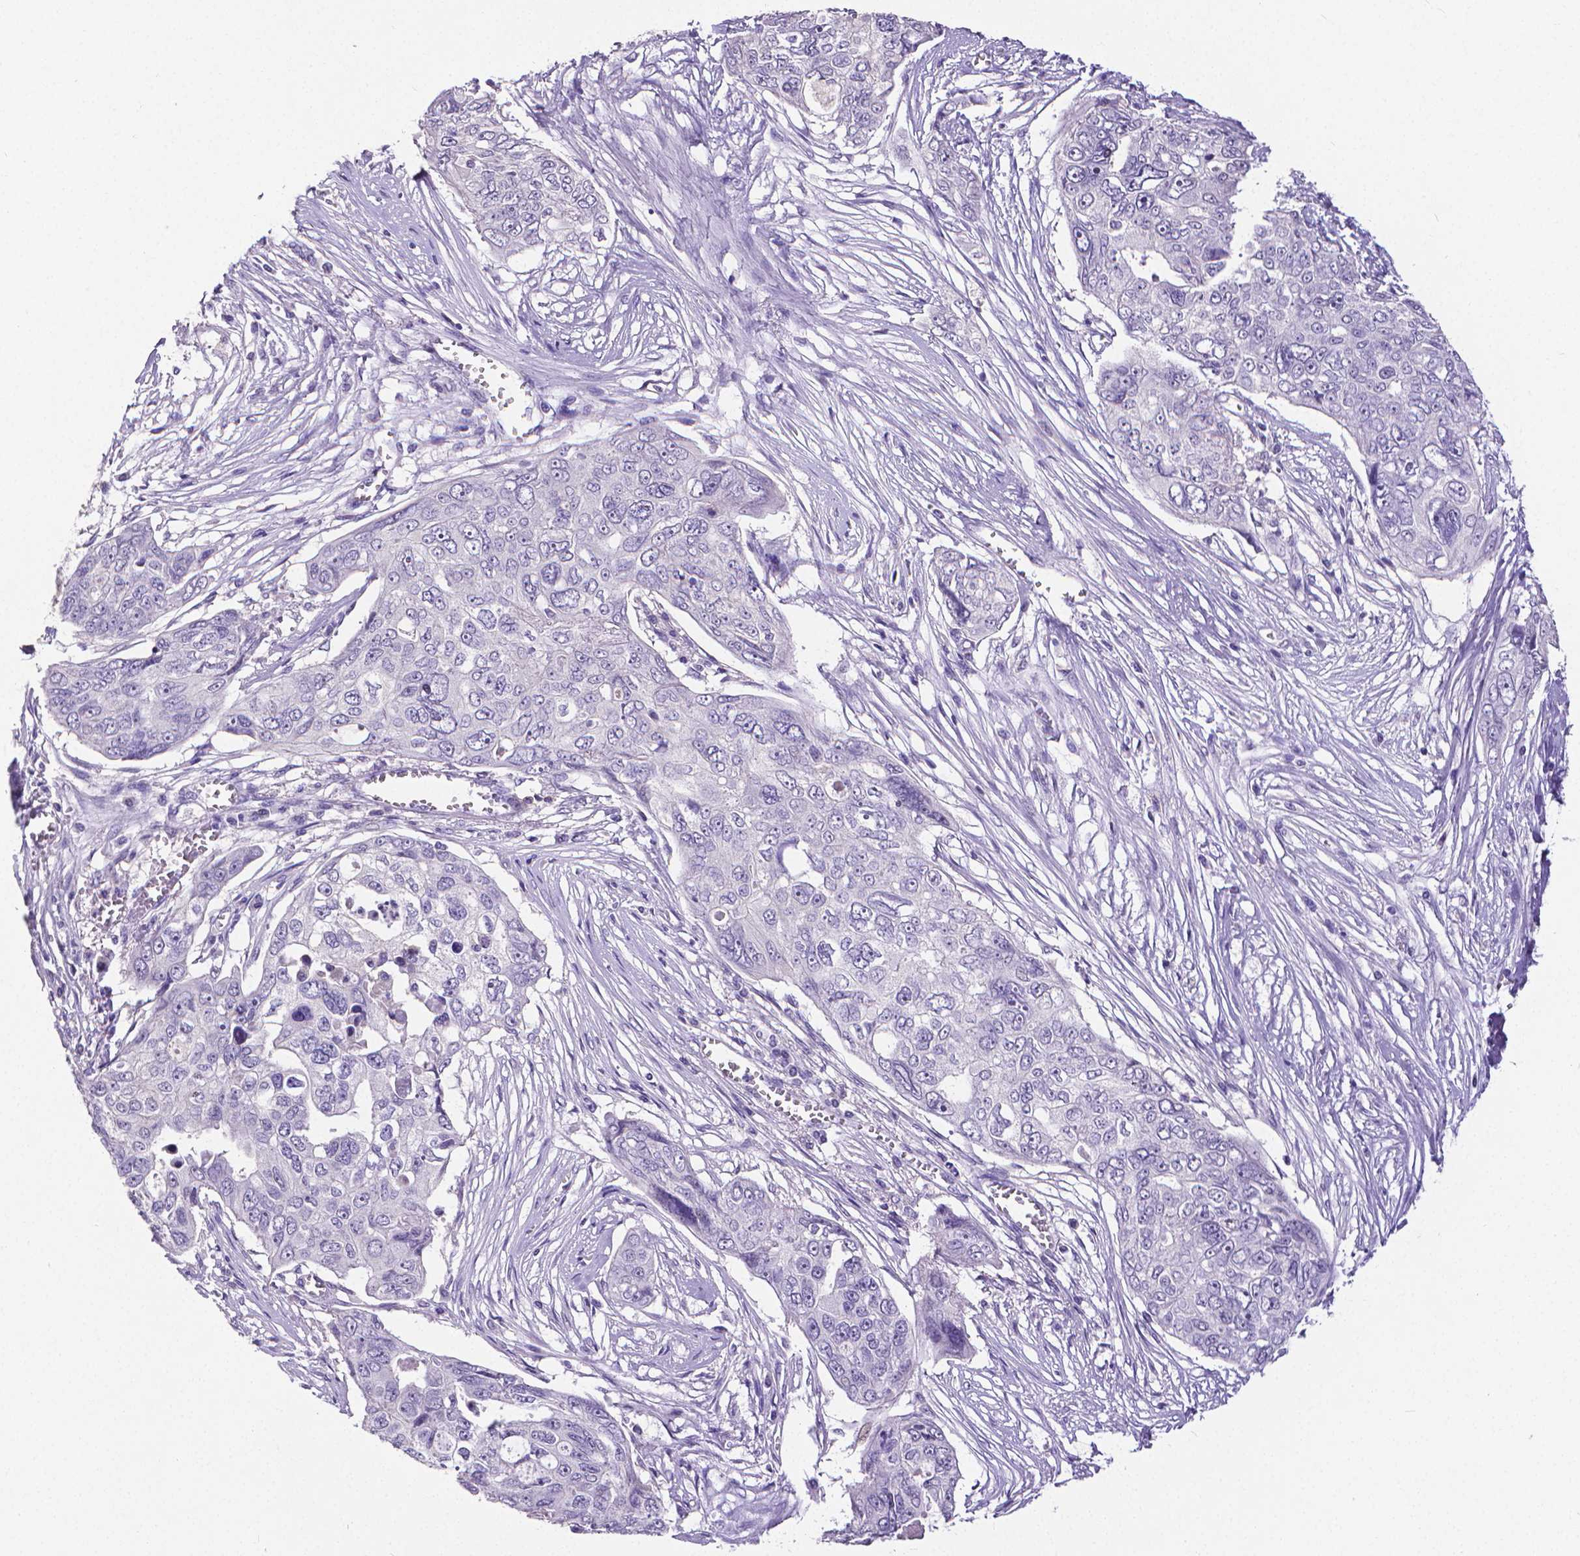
{"staining": {"intensity": "negative", "quantity": "none", "location": "none"}, "tissue": "ovarian cancer", "cell_type": "Tumor cells", "image_type": "cancer", "snomed": [{"axis": "morphology", "description": "Carcinoma, endometroid"}, {"axis": "topography", "description": "Ovary"}], "caption": "DAB (3,3'-diaminobenzidine) immunohistochemical staining of human ovarian cancer (endometroid carcinoma) exhibits no significant positivity in tumor cells.", "gene": "CD4", "patient": {"sex": "female", "age": 70}}